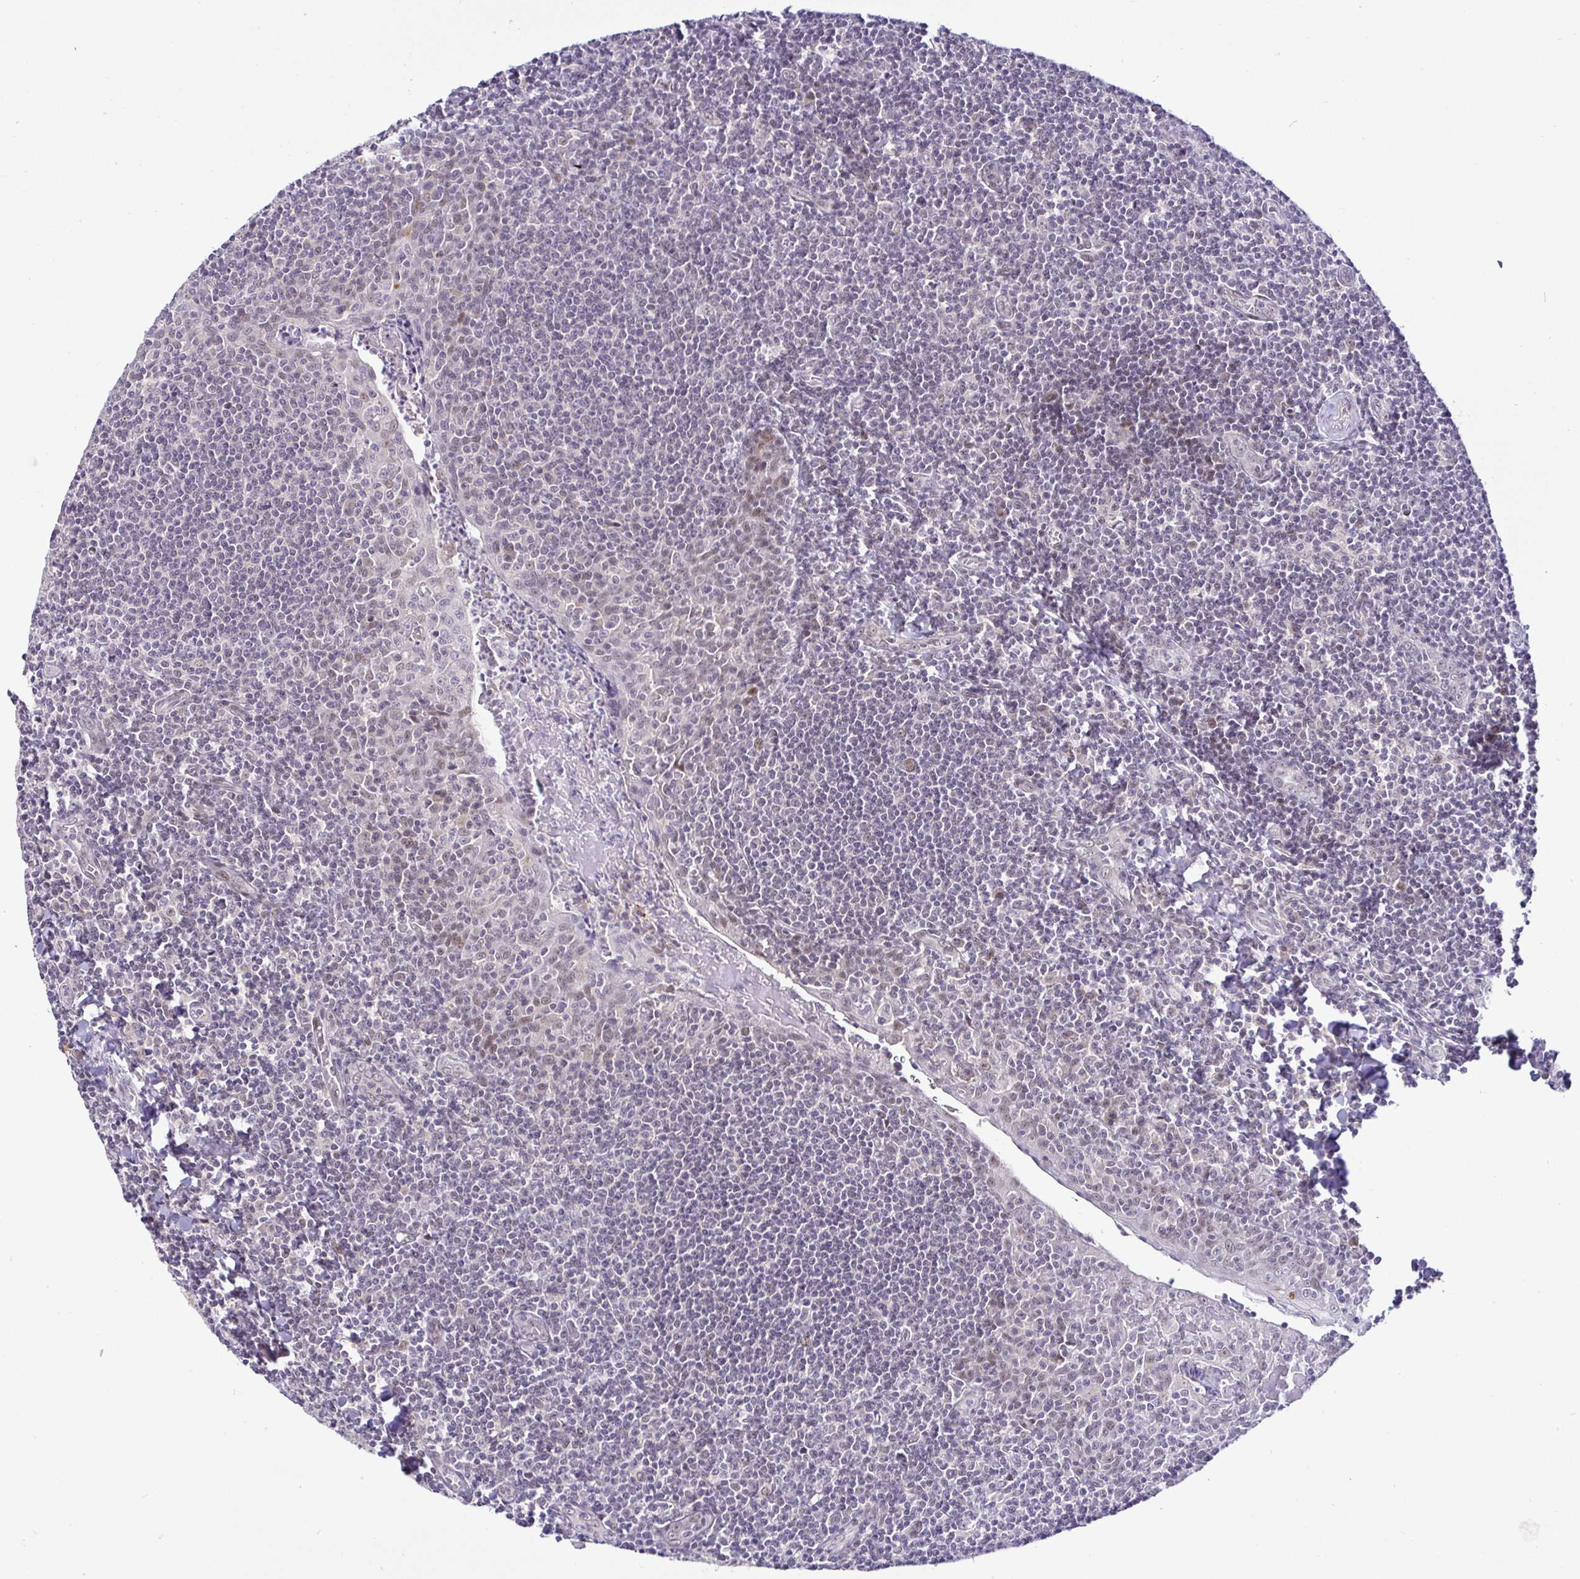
{"staining": {"intensity": "weak", "quantity": "25%-75%", "location": "nuclear"}, "tissue": "tonsil", "cell_type": "Germinal center cells", "image_type": "normal", "snomed": [{"axis": "morphology", "description": "Normal tissue, NOS"}, {"axis": "morphology", "description": "Inflammation, NOS"}, {"axis": "topography", "description": "Tonsil"}], "caption": "Immunohistochemistry (IHC) micrograph of unremarkable tonsil stained for a protein (brown), which reveals low levels of weak nuclear staining in approximately 25%-75% of germinal center cells.", "gene": "NUP188", "patient": {"sex": "female", "age": 31}}